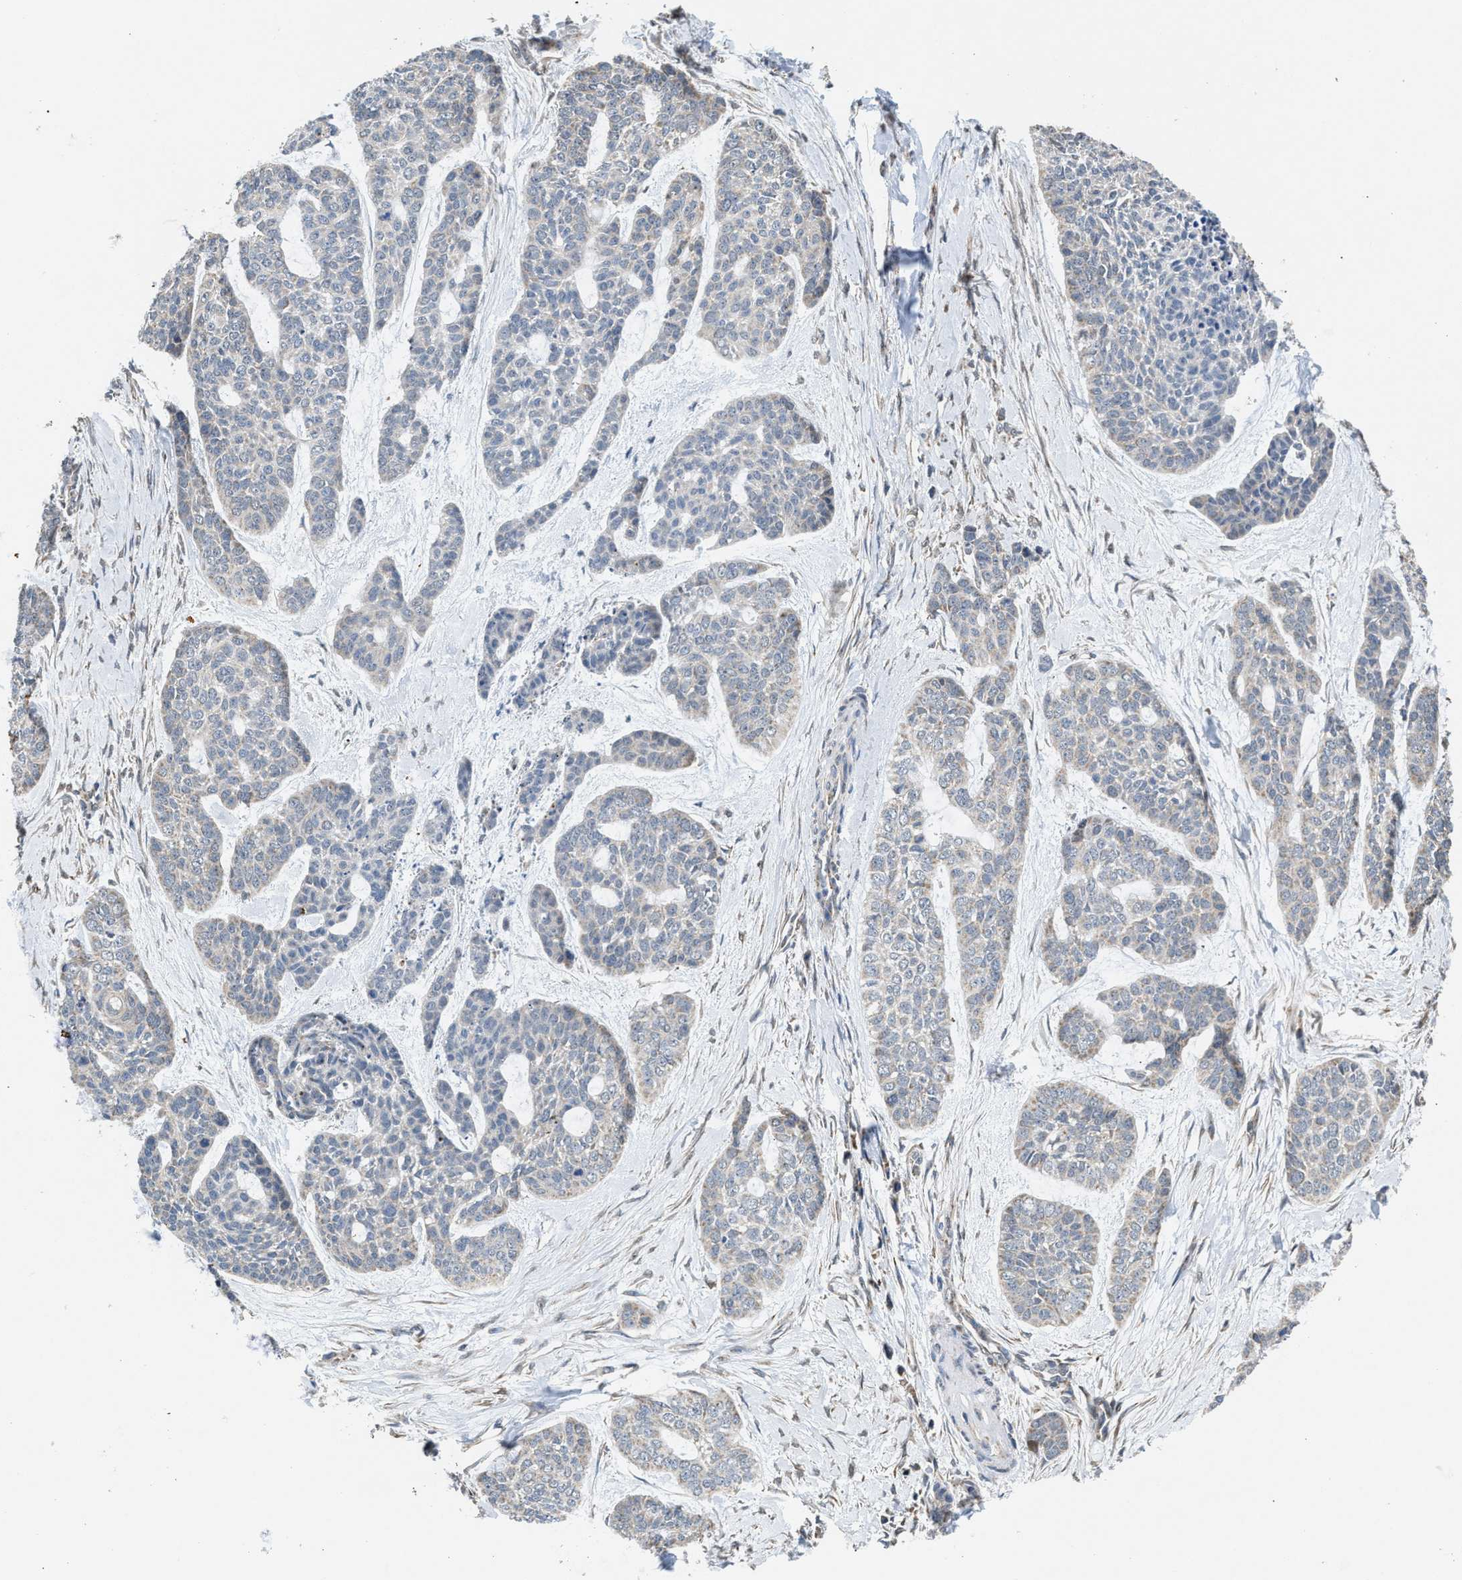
{"staining": {"intensity": "negative", "quantity": "none", "location": "none"}, "tissue": "skin cancer", "cell_type": "Tumor cells", "image_type": "cancer", "snomed": [{"axis": "morphology", "description": "Basal cell carcinoma"}, {"axis": "topography", "description": "Skin"}], "caption": "Basal cell carcinoma (skin) stained for a protein using IHC displays no staining tumor cells.", "gene": "TACO1", "patient": {"sex": "female", "age": 64}}